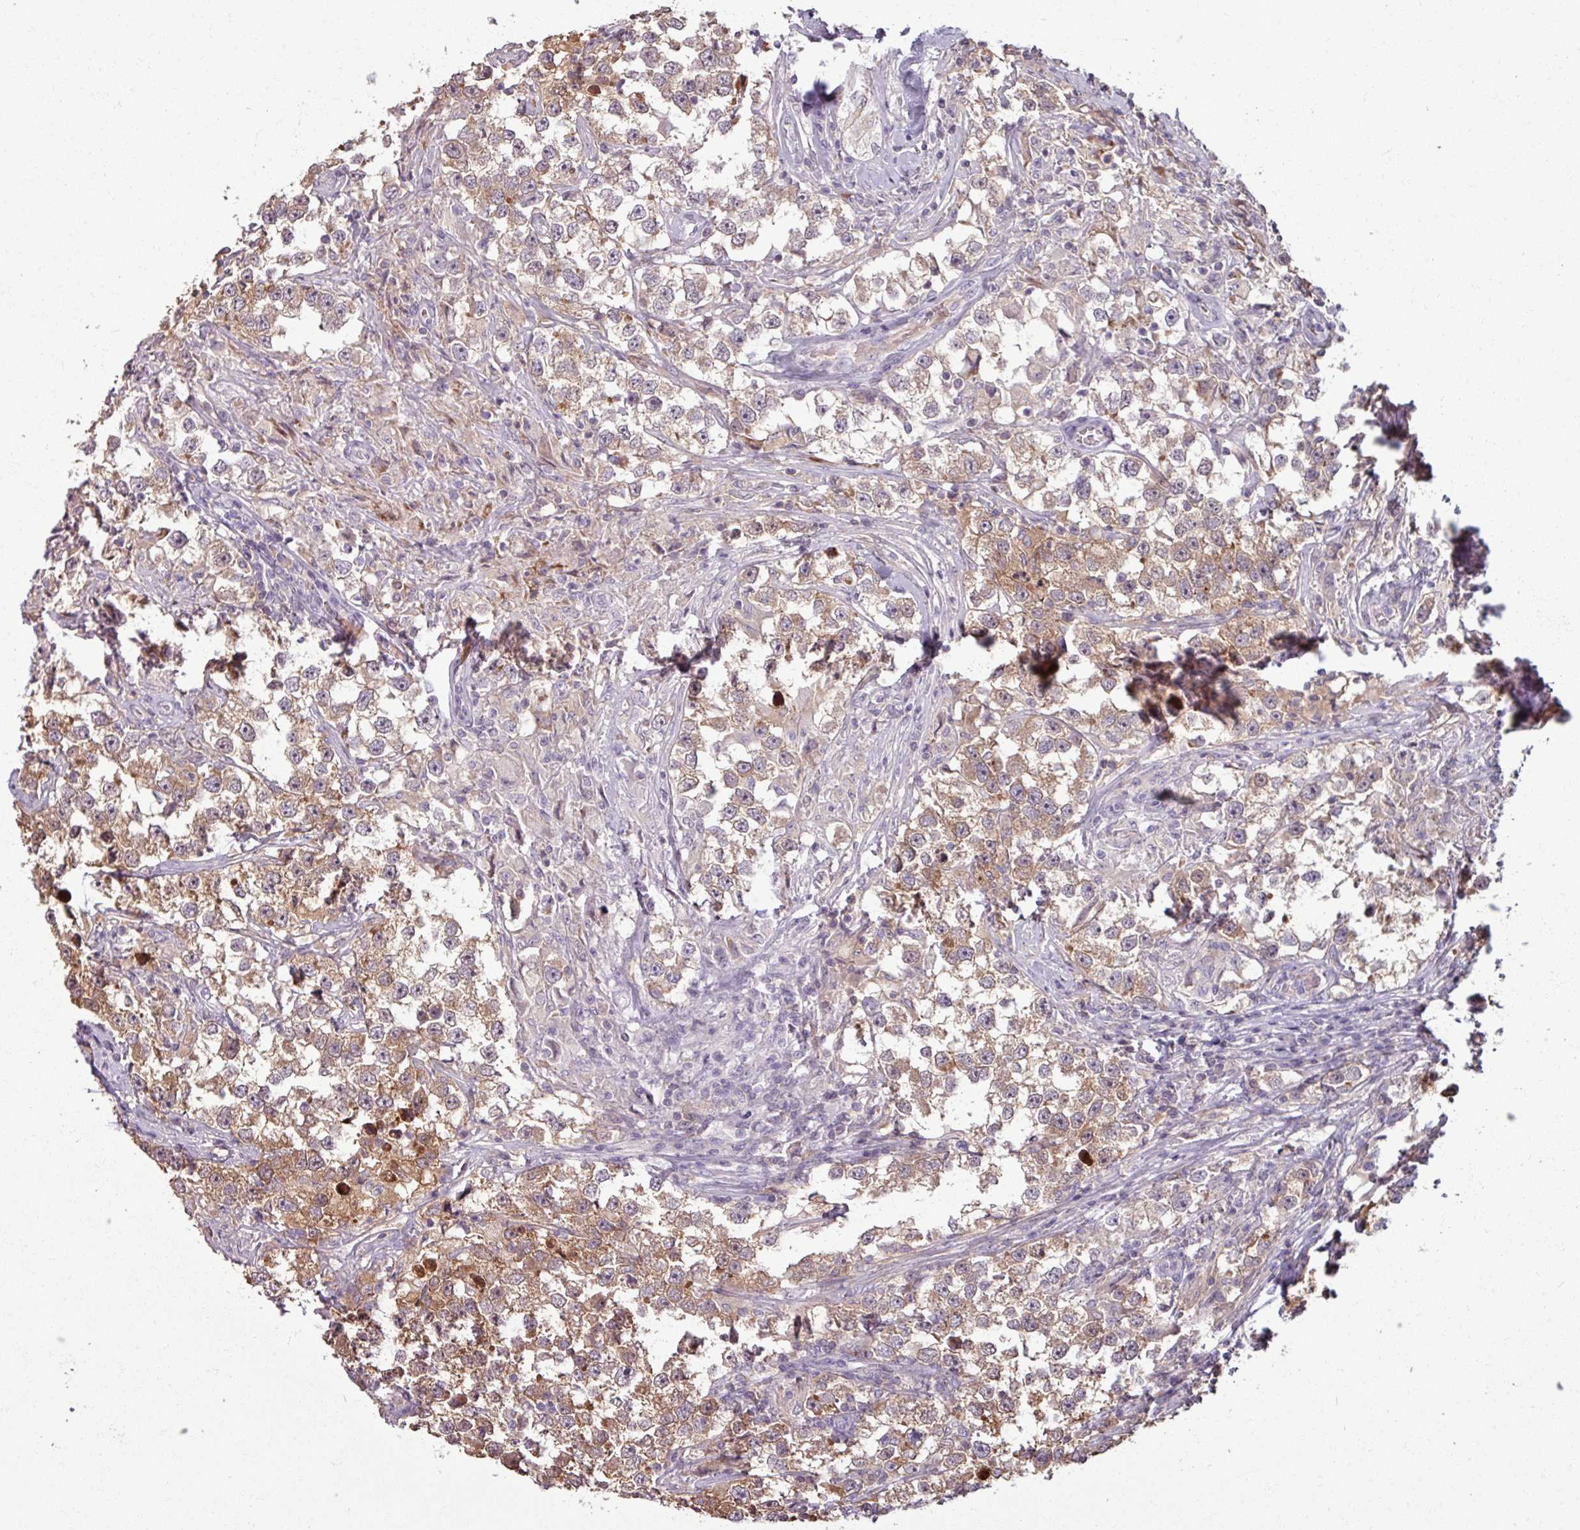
{"staining": {"intensity": "moderate", "quantity": ">75%", "location": "cytoplasmic/membranous"}, "tissue": "testis cancer", "cell_type": "Tumor cells", "image_type": "cancer", "snomed": [{"axis": "morphology", "description": "Seminoma, NOS"}, {"axis": "topography", "description": "Testis"}], "caption": "Human testis seminoma stained for a protein (brown) displays moderate cytoplasmic/membranous positive expression in about >75% of tumor cells.", "gene": "PNMA6A", "patient": {"sex": "male", "age": 46}}